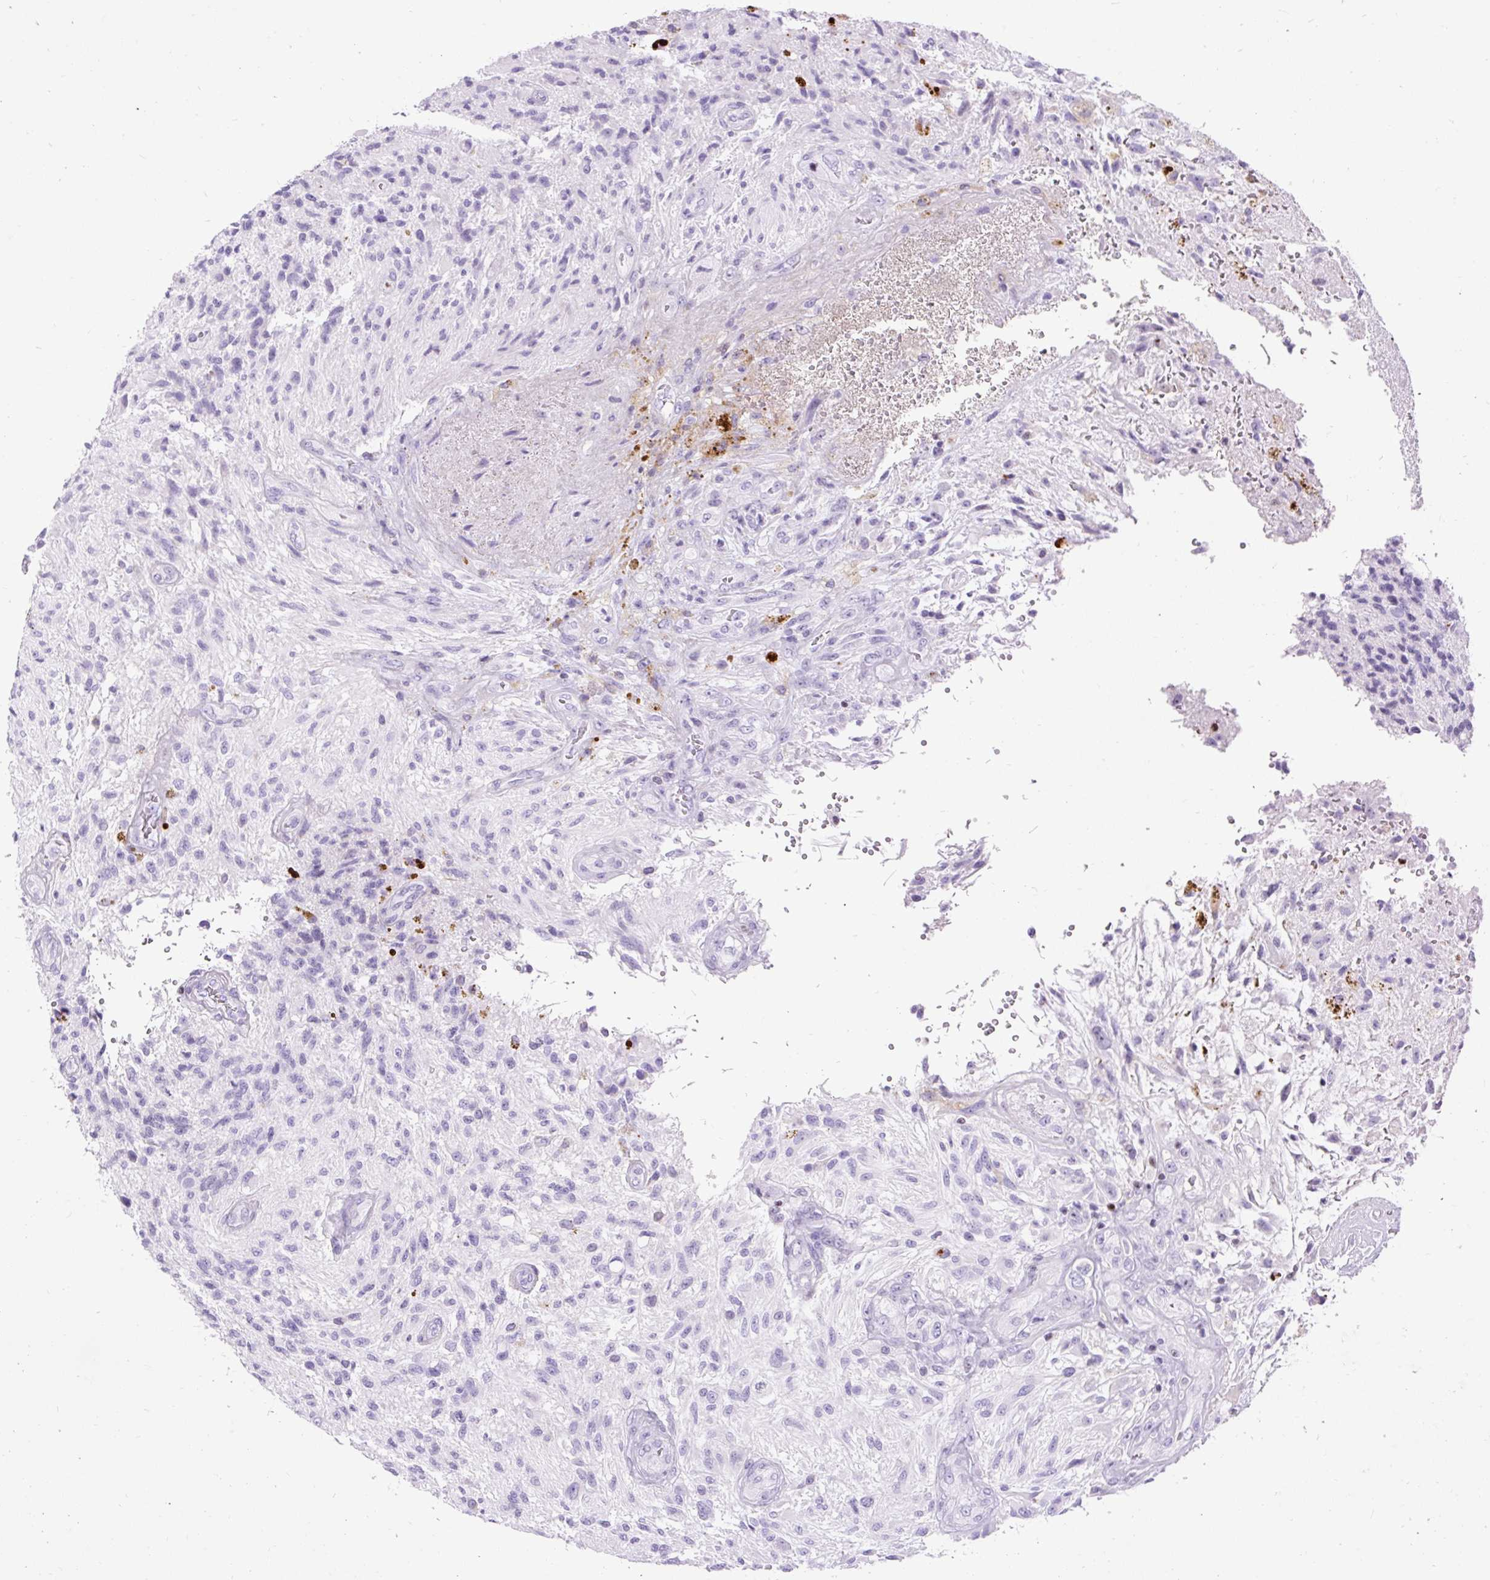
{"staining": {"intensity": "negative", "quantity": "none", "location": "none"}, "tissue": "glioma", "cell_type": "Tumor cells", "image_type": "cancer", "snomed": [{"axis": "morphology", "description": "Glioma, malignant, High grade"}, {"axis": "topography", "description": "Brain"}], "caption": "Human glioma stained for a protein using immunohistochemistry (IHC) exhibits no staining in tumor cells.", "gene": "SPC24", "patient": {"sex": "male", "age": 56}}